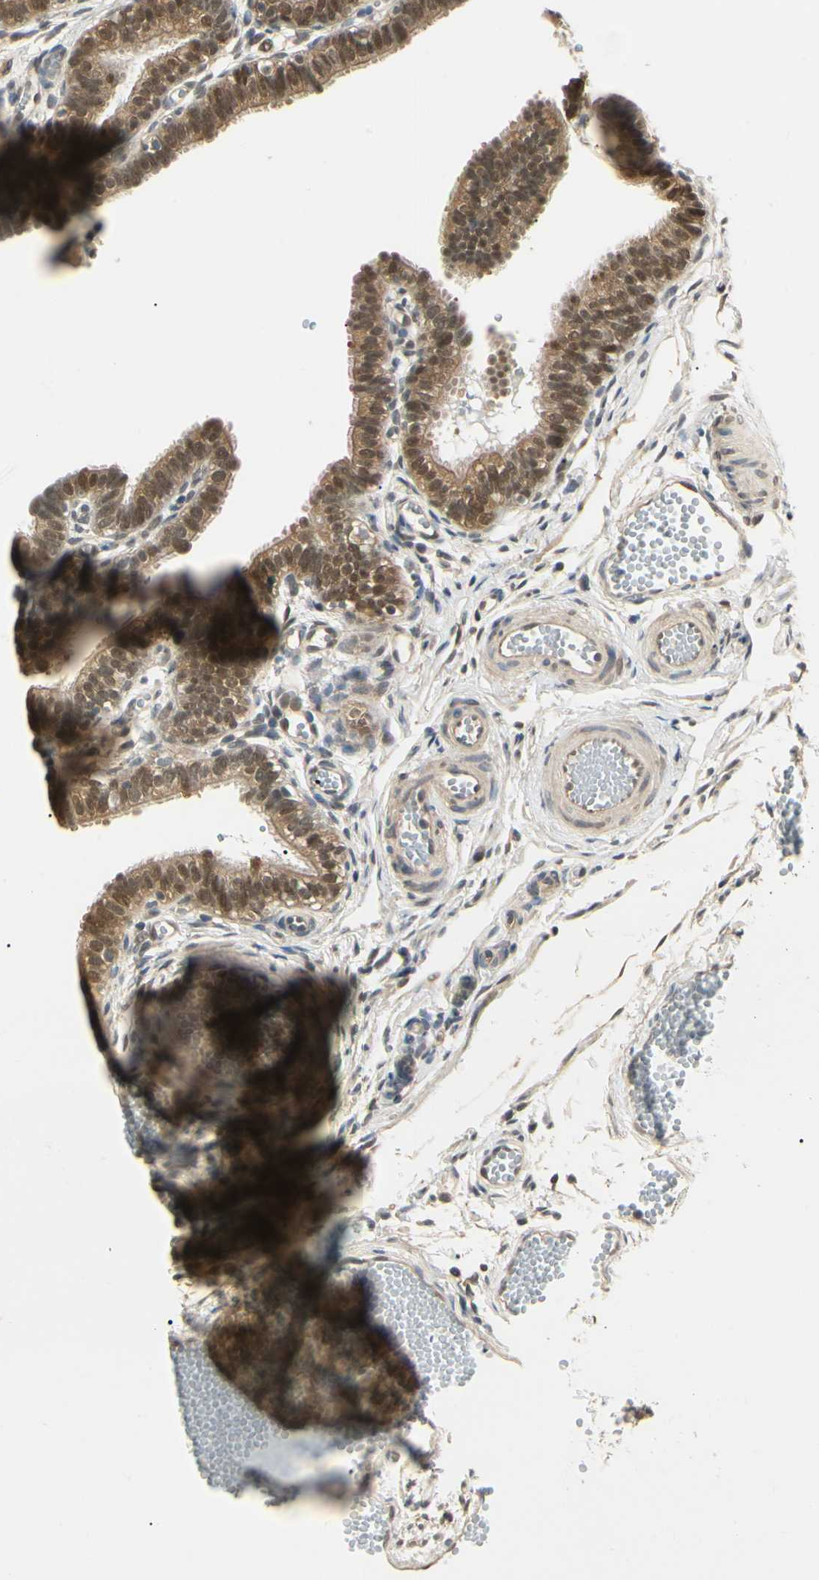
{"staining": {"intensity": "strong", "quantity": ">75%", "location": "cytoplasmic/membranous,nuclear"}, "tissue": "fallopian tube", "cell_type": "Glandular cells", "image_type": "normal", "snomed": [{"axis": "morphology", "description": "Normal tissue, NOS"}, {"axis": "topography", "description": "Fallopian tube"}, {"axis": "topography", "description": "Placenta"}], "caption": "Fallopian tube stained for a protein exhibits strong cytoplasmic/membranous,nuclear positivity in glandular cells. The staining was performed using DAB (3,3'-diaminobenzidine), with brown indicating positive protein expression. Nuclei are stained blue with hematoxylin.", "gene": "UBE2Z", "patient": {"sex": "female", "age": 34}}